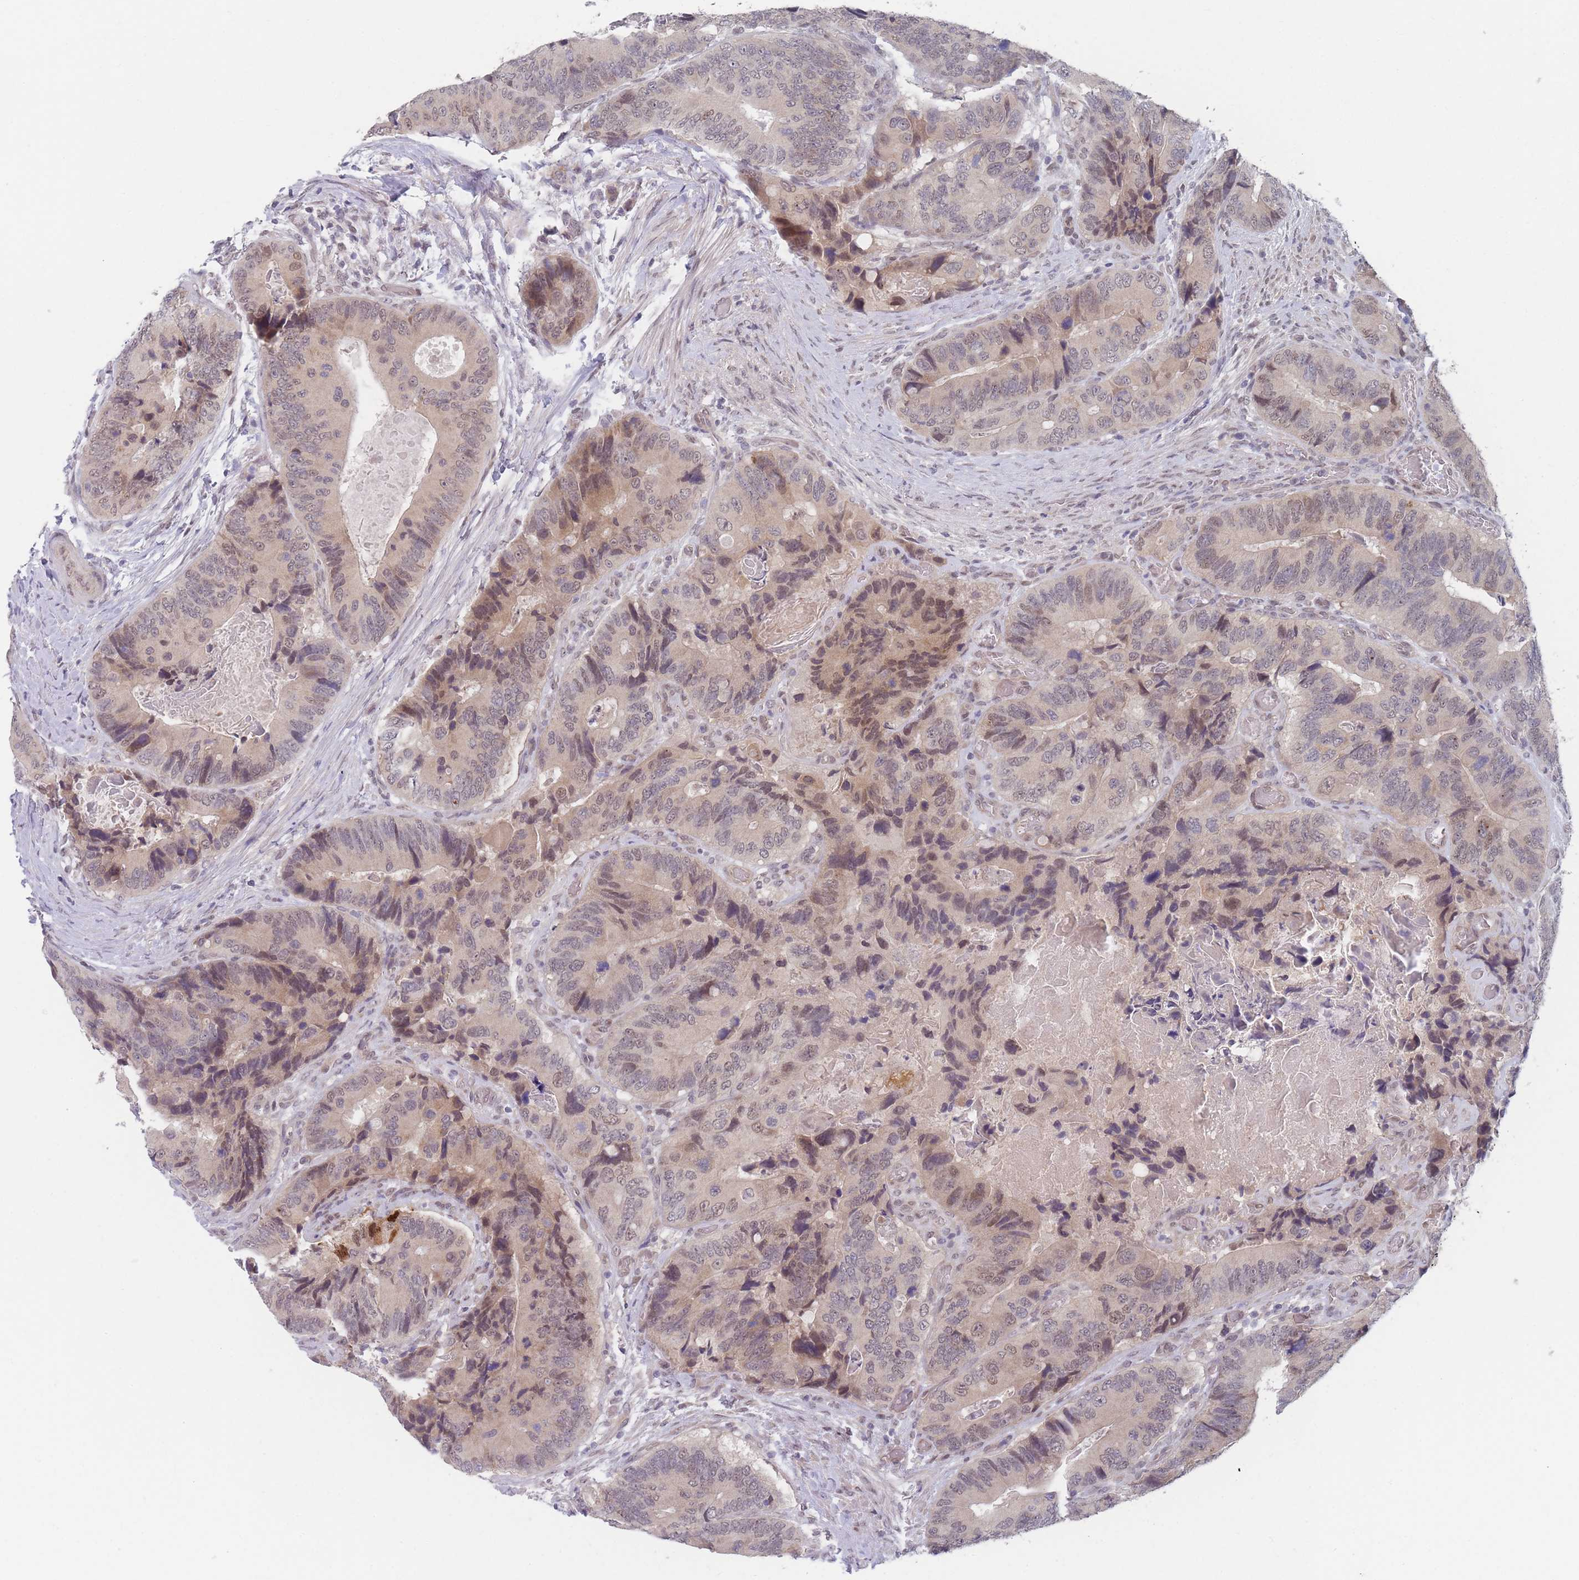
{"staining": {"intensity": "moderate", "quantity": "<25%", "location": "nuclear"}, "tissue": "colorectal cancer", "cell_type": "Tumor cells", "image_type": "cancer", "snomed": [{"axis": "morphology", "description": "Adenocarcinoma, NOS"}, {"axis": "topography", "description": "Colon"}], "caption": "Moderate nuclear protein positivity is present in about <25% of tumor cells in colorectal adenocarcinoma.", "gene": "ANKRD10", "patient": {"sex": "male", "age": 84}}